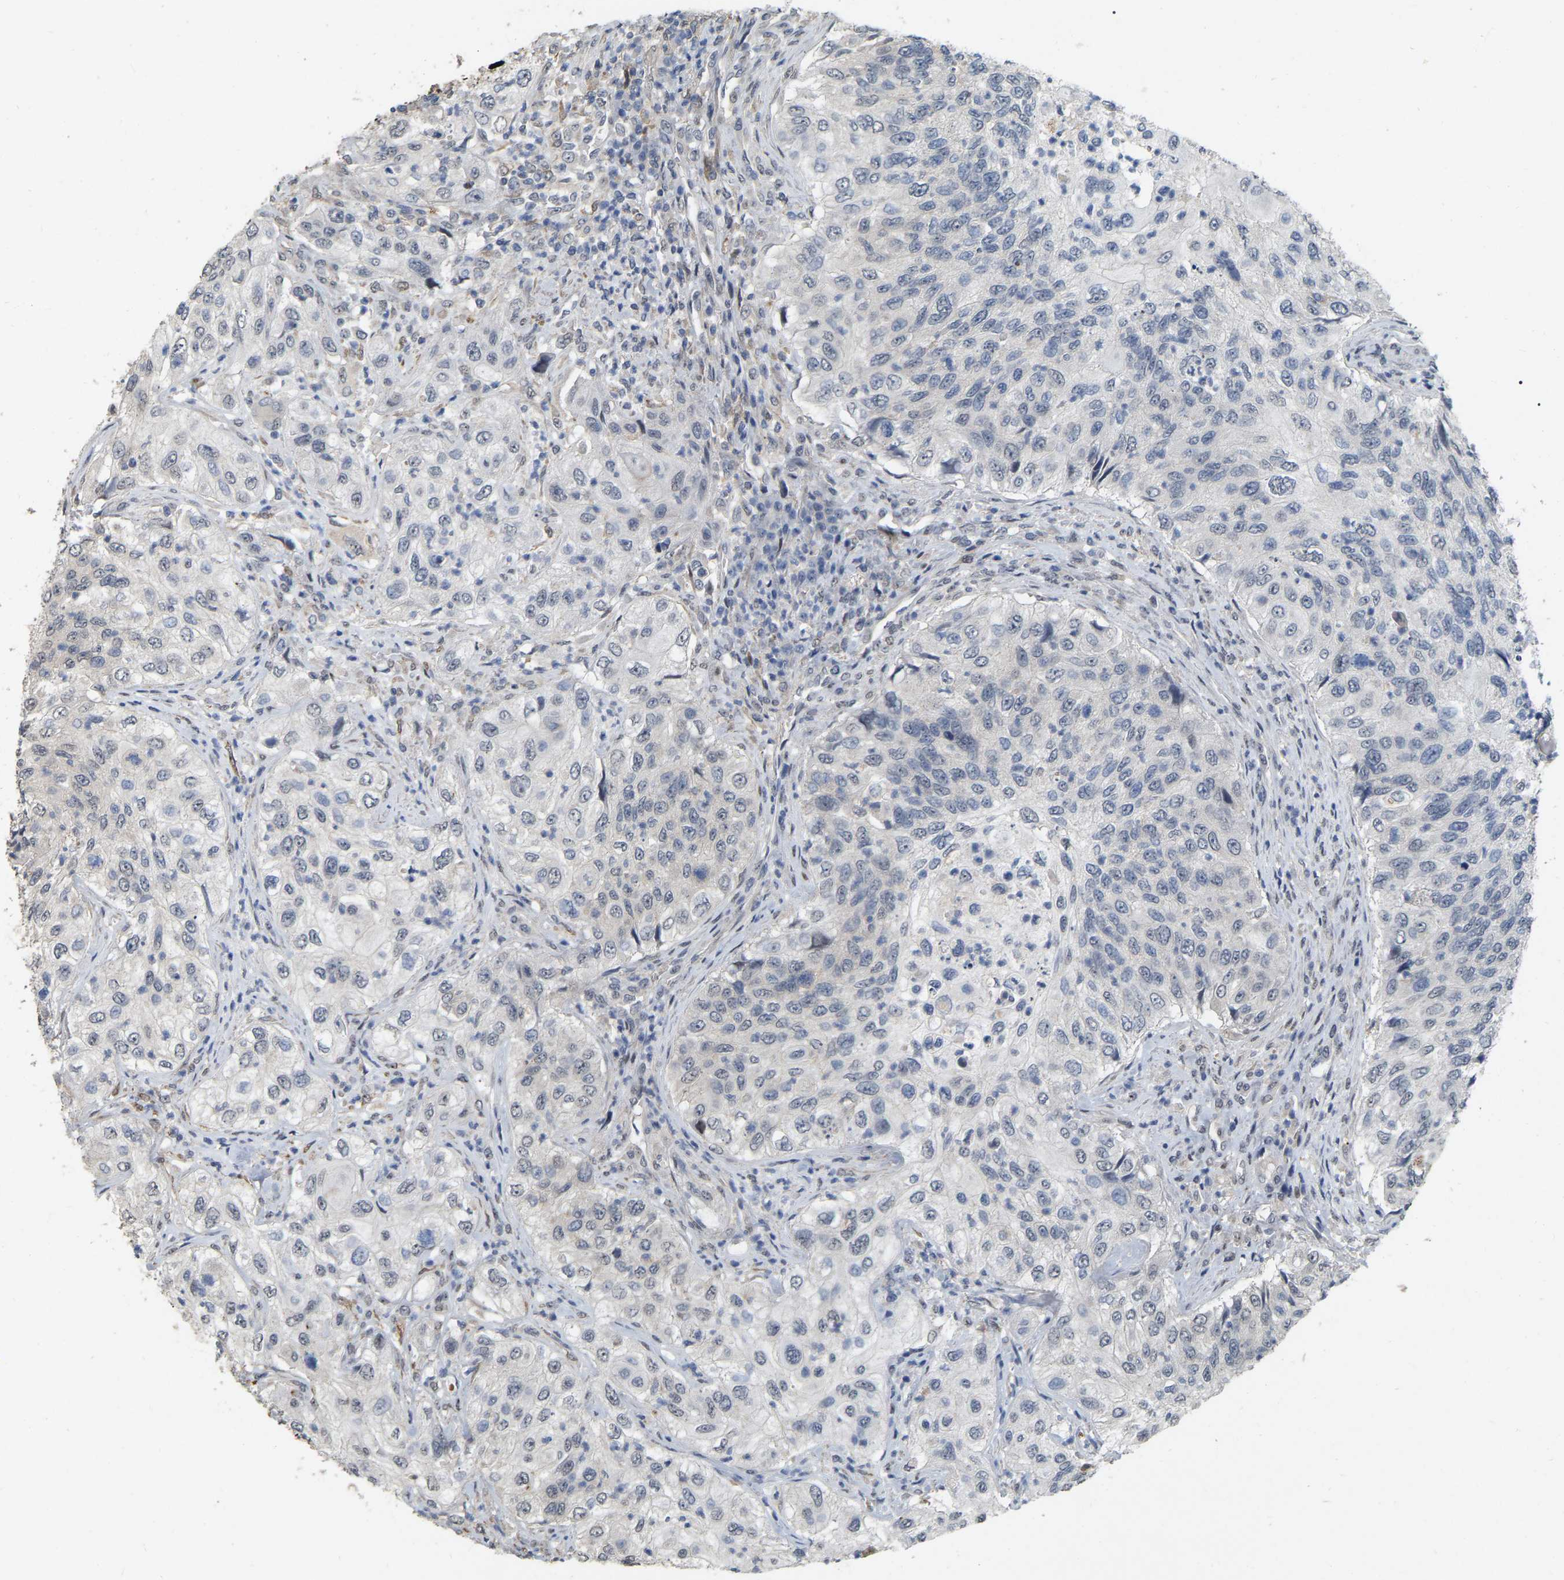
{"staining": {"intensity": "negative", "quantity": "none", "location": "none"}, "tissue": "urothelial cancer", "cell_type": "Tumor cells", "image_type": "cancer", "snomed": [{"axis": "morphology", "description": "Urothelial carcinoma, High grade"}, {"axis": "topography", "description": "Urinary bladder"}], "caption": "Tumor cells are negative for brown protein staining in high-grade urothelial carcinoma. (Stains: DAB immunohistochemistry (IHC) with hematoxylin counter stain, Microscopy: brightfield microscopy at high magnification).", "gene": "RUVBL1", "patient": {"sex": "female", "age": 60}}